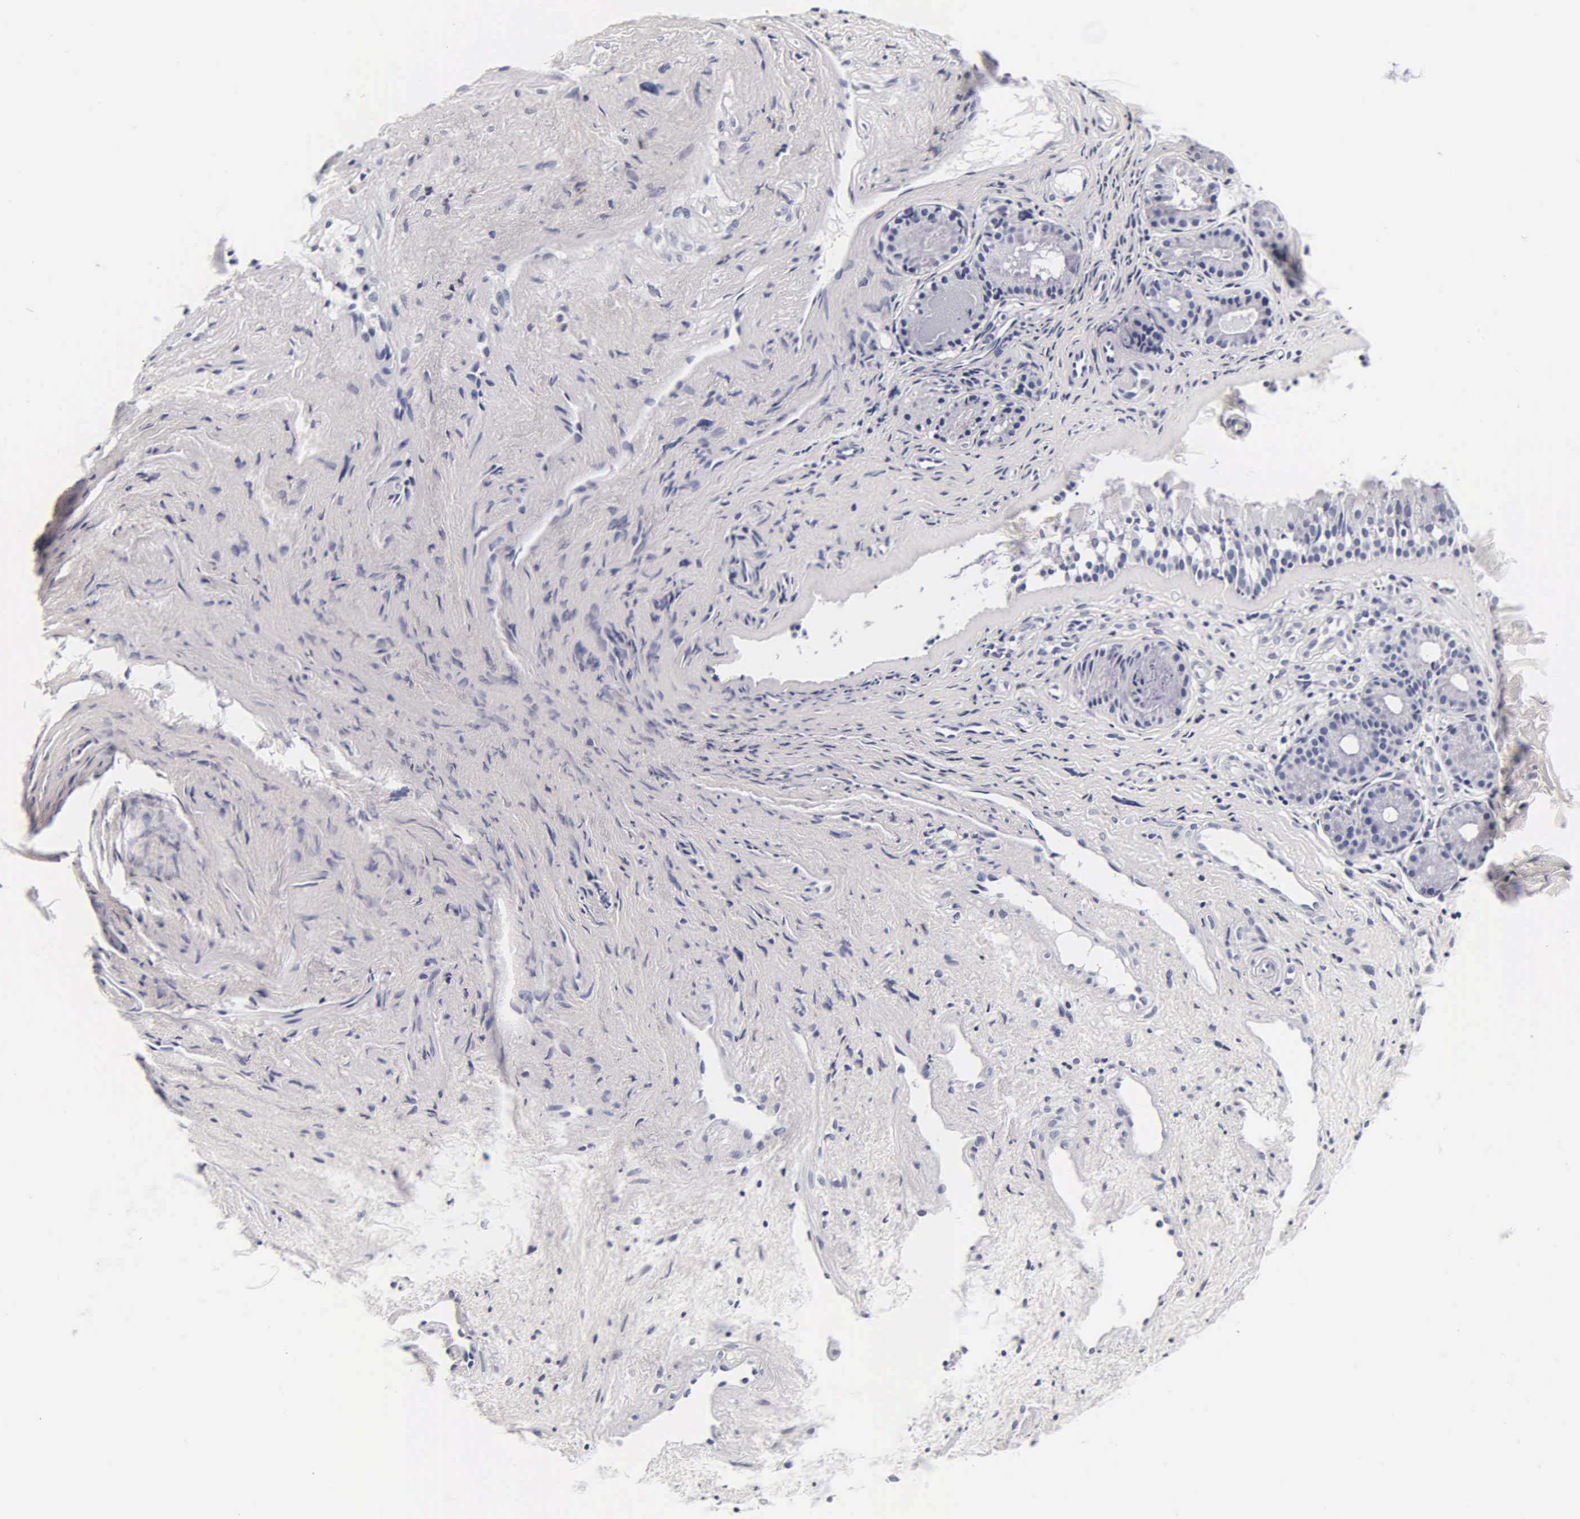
{"staining": {"intensity": "negative", "quantity": "none", "location": "none"}, "tissue": "nasopharynx", "cell_type": "Respiratory epithelial cells", "image_type": "normal", "snomed": [{"axis": "morphology", "description": "Normal tissue, NOS"}, {"axis": "topography", "description": "Nasopharynx"}], "caption": "There is no significant staining in respiratory epithelial cells of nasopharynx. (DAB immunohistochemistry with hematoxylin counter stain).", "gene": "ACP3", "patient": {"sex": "female", "age": 78}}